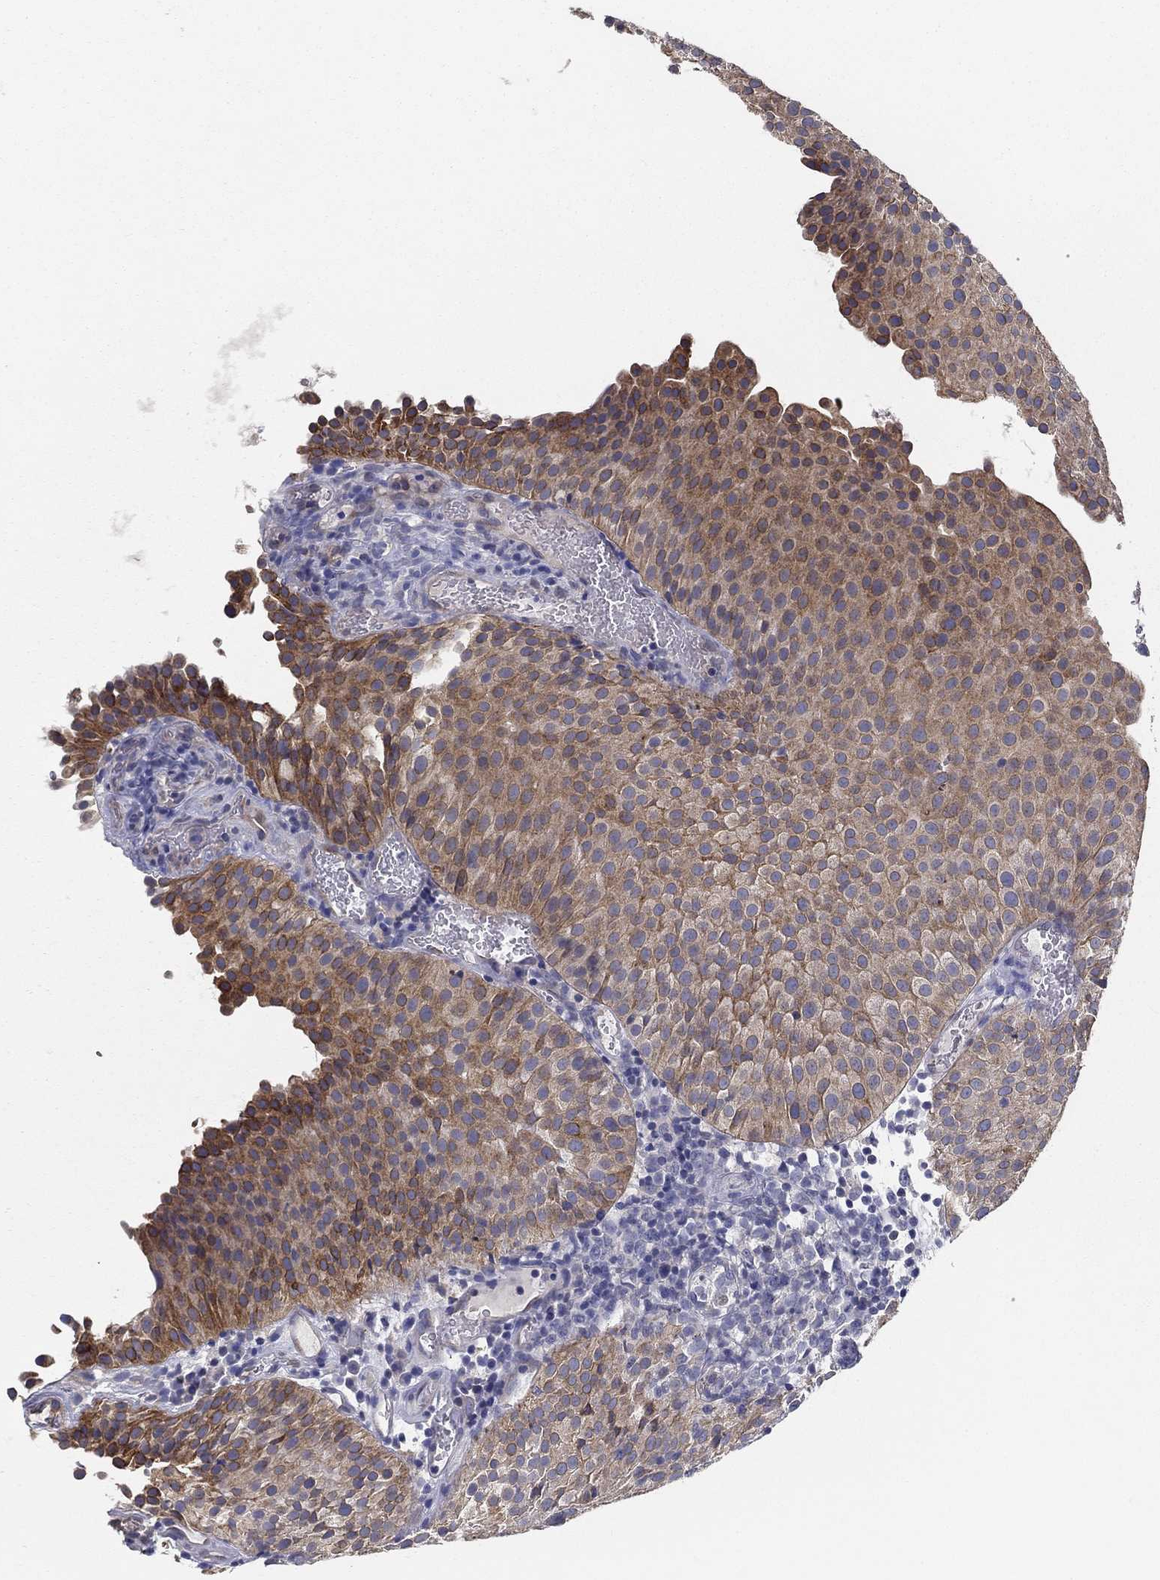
{"staining": {"intensity": "strong", "quantity": "25%-75%", "location": "cytoplasmic/membranous"}, "tissue": "urothelial cancer", "cell_type": "Tumor cells", "image_type": "cancer", "snomed": [{"axis": "morphology", "description": "Urothelial carcinoma, Low grade"}, {"axis": "topography", "description": "Urinary bladder"}], "caption": "Immunohistochemistry of low-grade urothelial carcinoma shows high levels of strong cytoplasmic/membranous expression in about 25%-75% of tumor cells.", "gene": "ERMP1", "patient": {"sex": "female", "age": 87}}